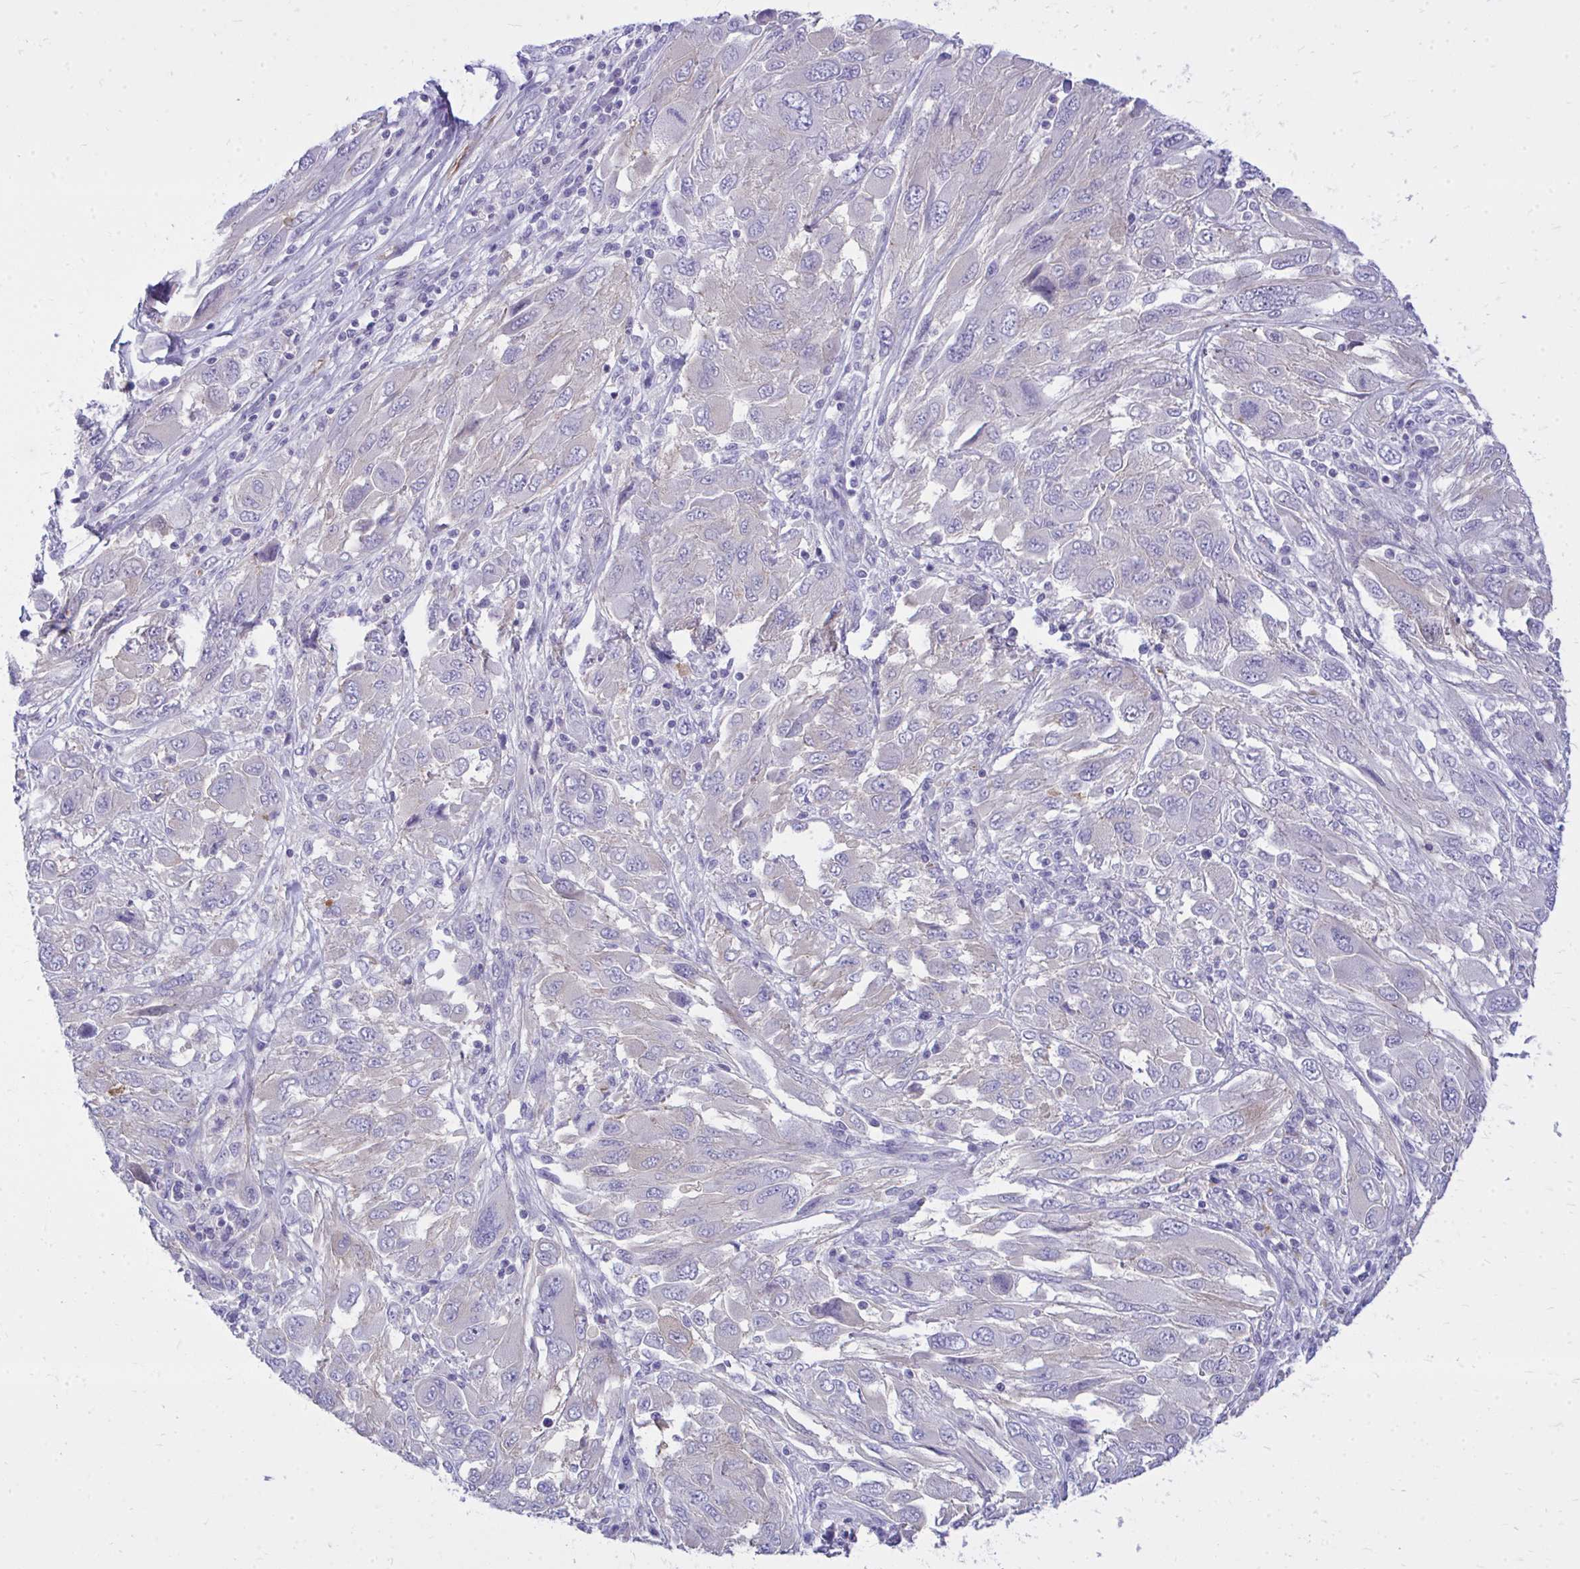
{"staining": {"intensity": "negative", "quantity": "none", "location": "none"}, "tissue": "melanoma", "cell_type": "Tumor cells", "image_type": "cancer", "snomed": [{"axis": "morphology", "description": "Malignant melanoma, NOS"}, {"axis": "topography", "description": "Skin"}], "caption": "An image of malignant melanoma stained for a protein exhibits no brown staining in tumor cells.", "gene": "TP53I11", "patient": {"sex": "female", "age": 91}}